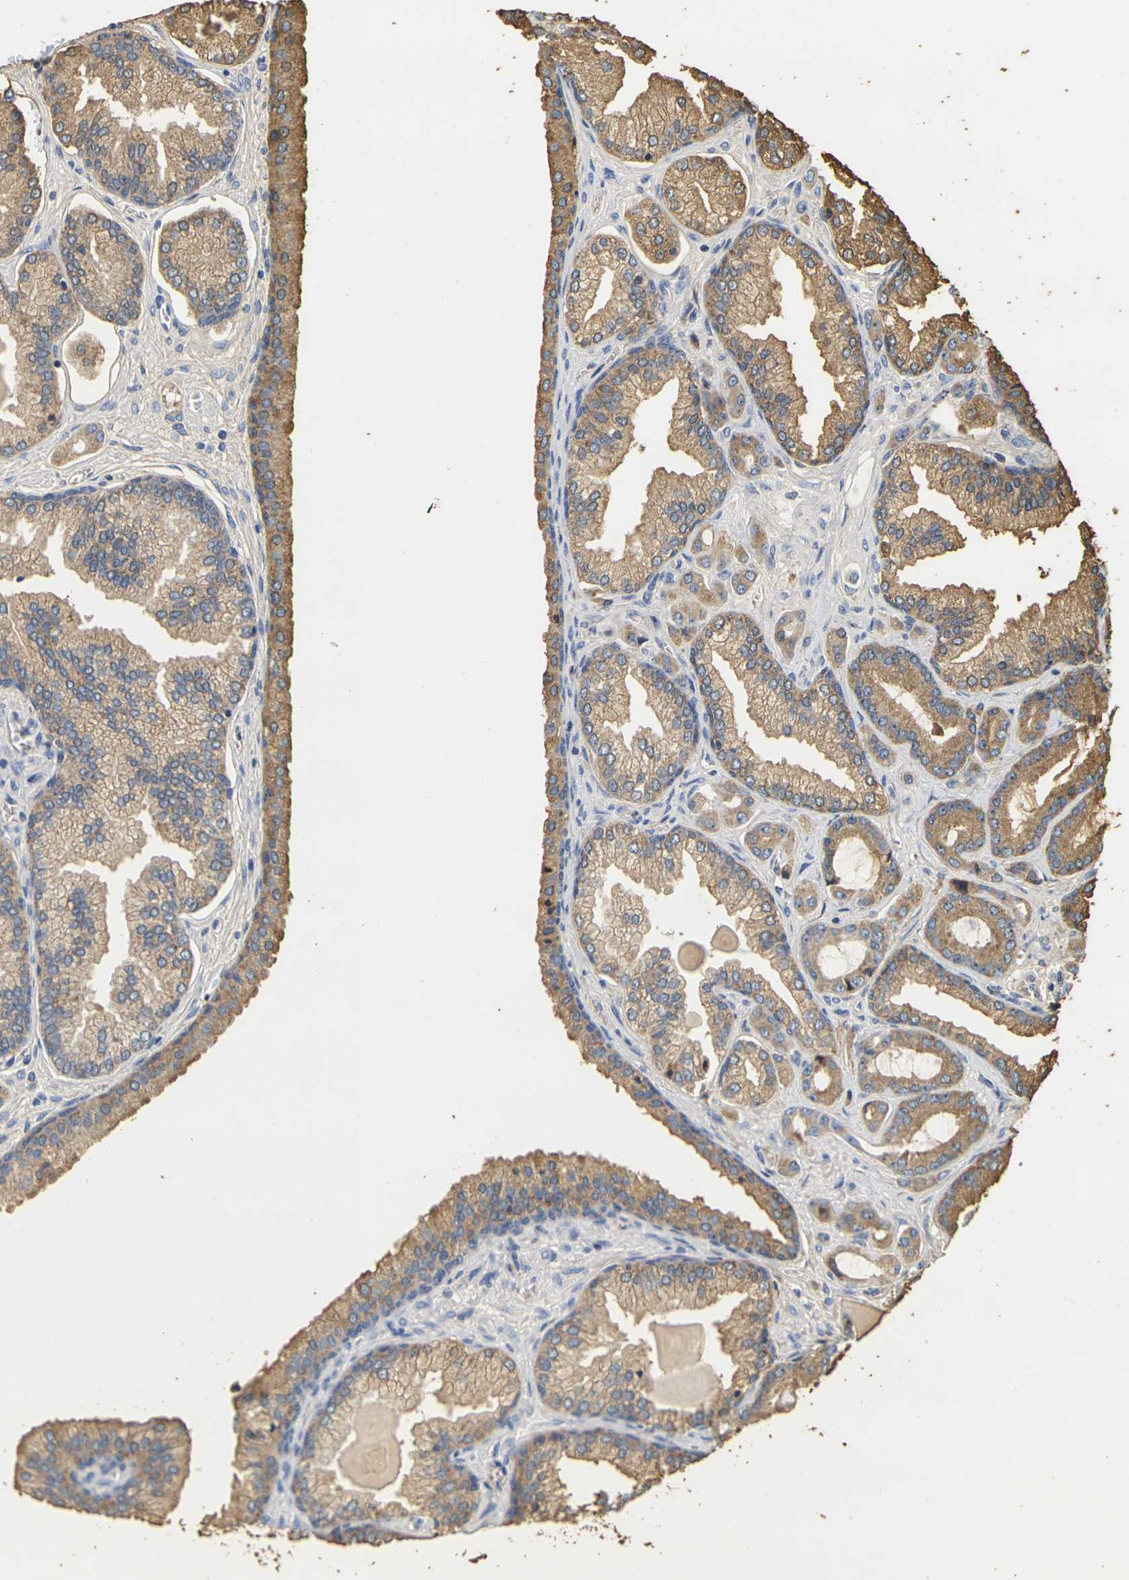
{"staining": {"intensity": "moderate", "quantity": ">75%", "location": "cytoplasmic/membranous"}, "tissue": "prostate cancer", "cell_type": "Tumor cells", "image_type": "cancer", "snomed": [{"axis": "morphology", "description": "Adenocarcinoma, Low grade"}, {"axis": "topography", "description": "Prostate"}], "caption": "A high-resolution histopathology image shows immunohistochemistry (IHC) staining of prostate low-grade adenocarcinoma, which demonstrates moderate cytoplasmic/membranous expression in about >75% of tumor cells.", "gene": "KLK5", "patient": {"sex": "male", "age": 59}}